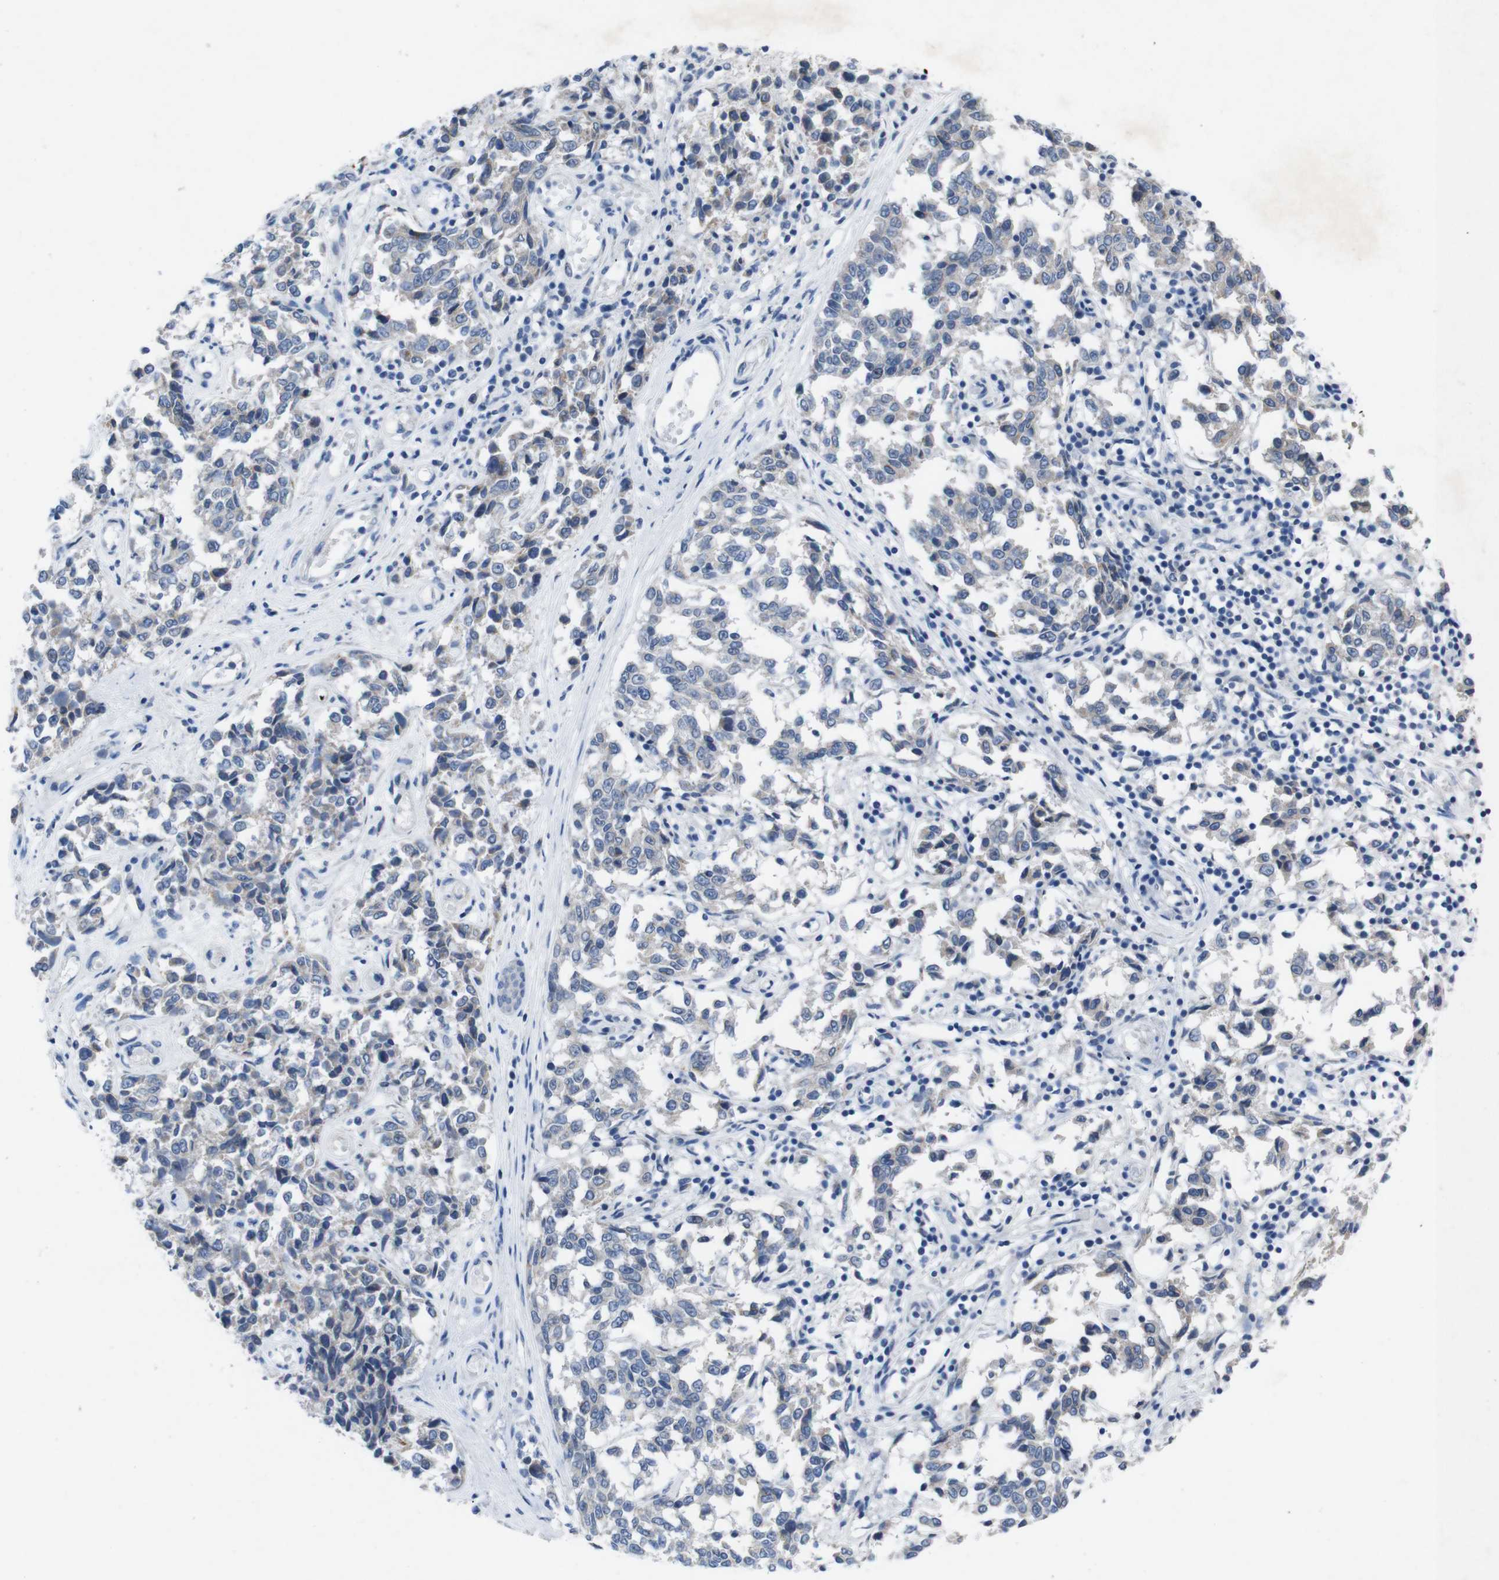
{"staining": {"intensity": "weak", "quantity": "<25%", "location": "cytoplasmic/membranous"}, "tissue": "melanoma", "cell_type": "Tumor cells", "image_type": "cancer", "snomed": [{"axis": "morphology", "description": "Malignant melanoma, NOS"}, {"axis": "topography", "description": "Skin"}], "caption": "DAB immunohistochemical staining of malignant melanoma demonstrates no significant staining in tumor cells.", "gene": "IRF4", "patient": {"sex": "female", "age": 64}}